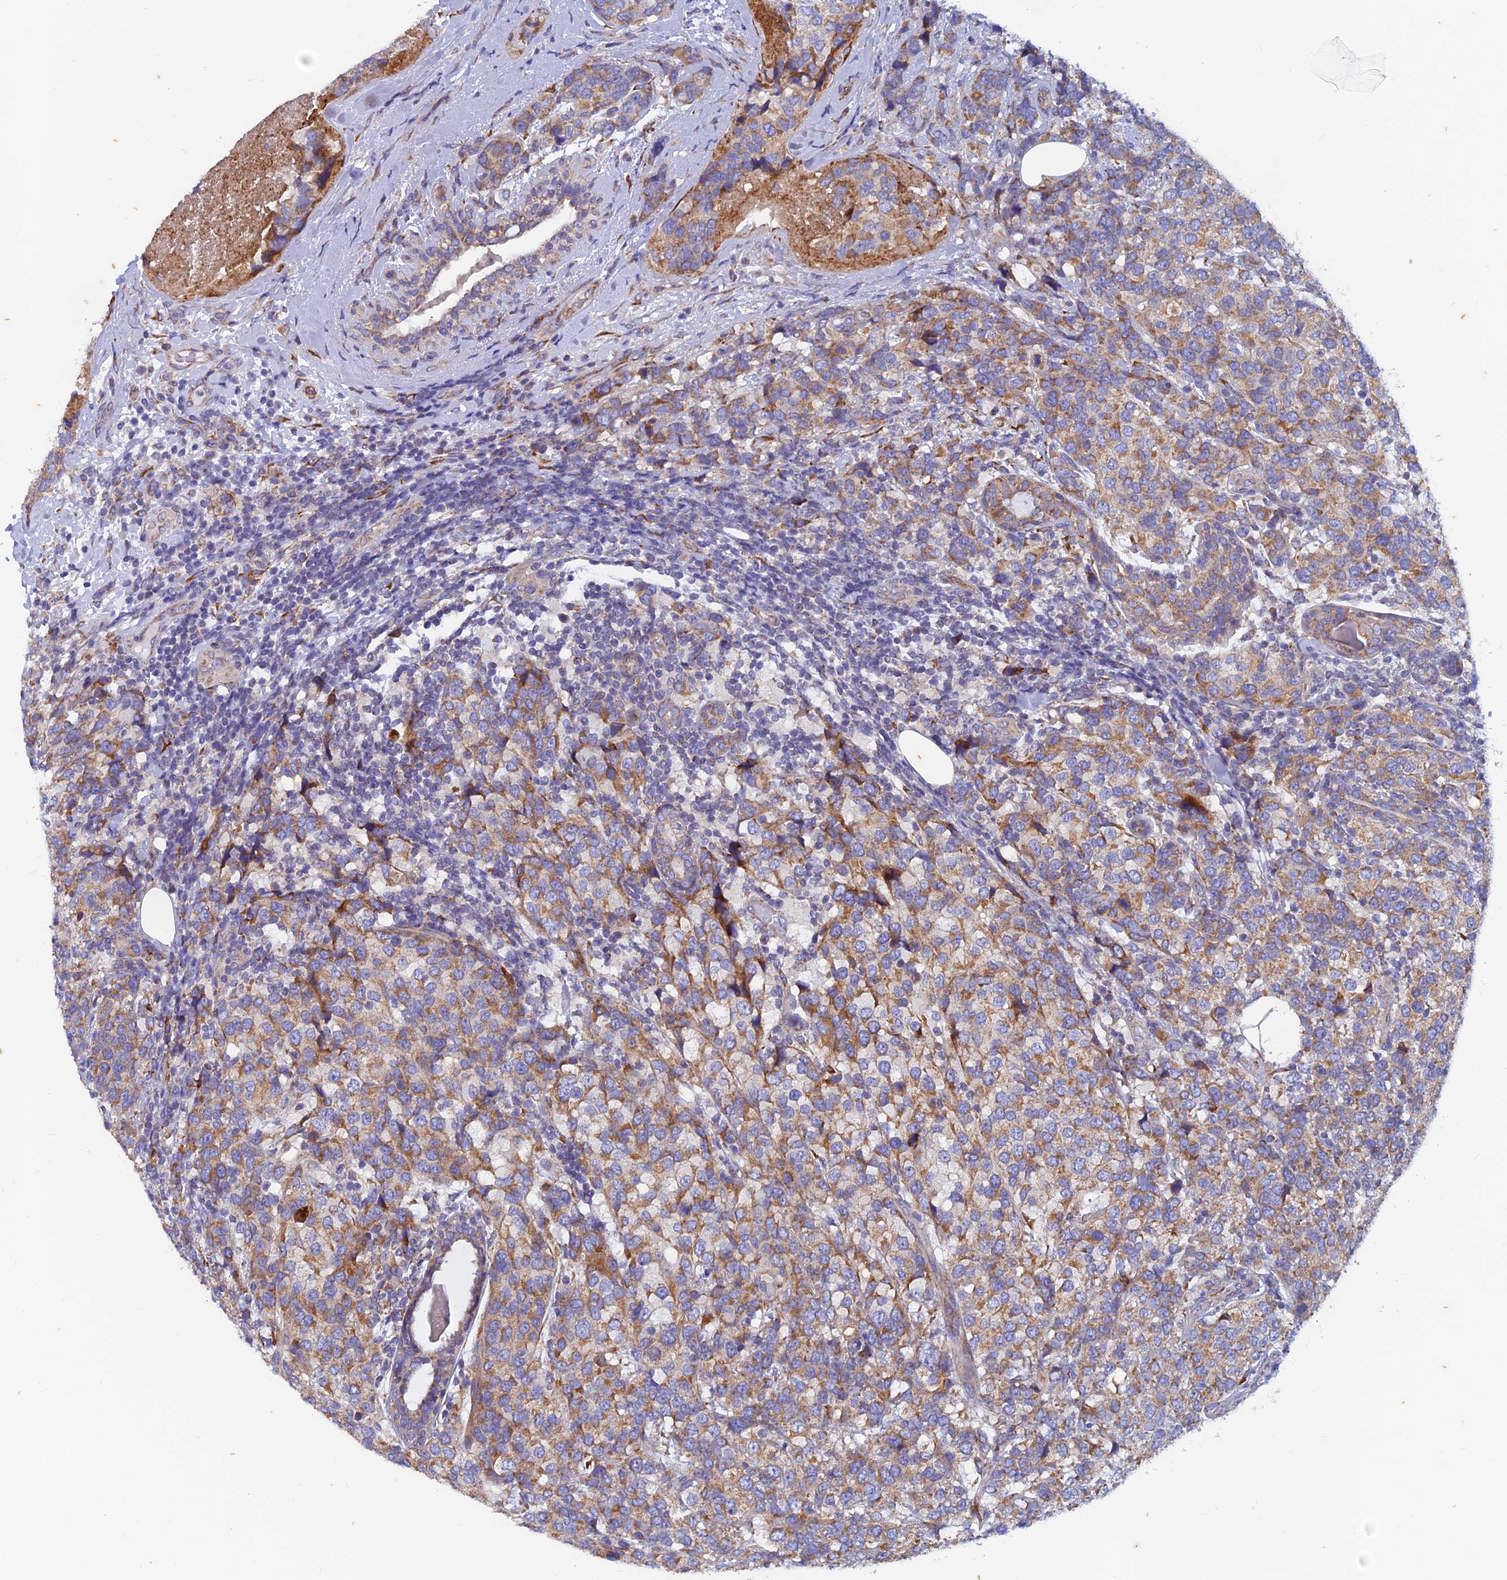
{"staining": {"intensity": "moderate", "quantity": "25%-75%", "location": "cytoplasmic/membranous"}, "tissue": "breast cancer", "cell_type": "Tumor cells", "image_type": "cancer", "snomed": [{"axis": "morphology", "description": "Lobular carcinoma"}, {"axis": "topography", "description": "Breast"}], "caption": "The micrograph exhibits a brown stain indicating the presence of a protein in the cytoplasmic/membranous of tumor cells in breast cancer (lobular carcinoma).", "gene": "AP4S1", "patient": {"sex": "female", "age": 59}}